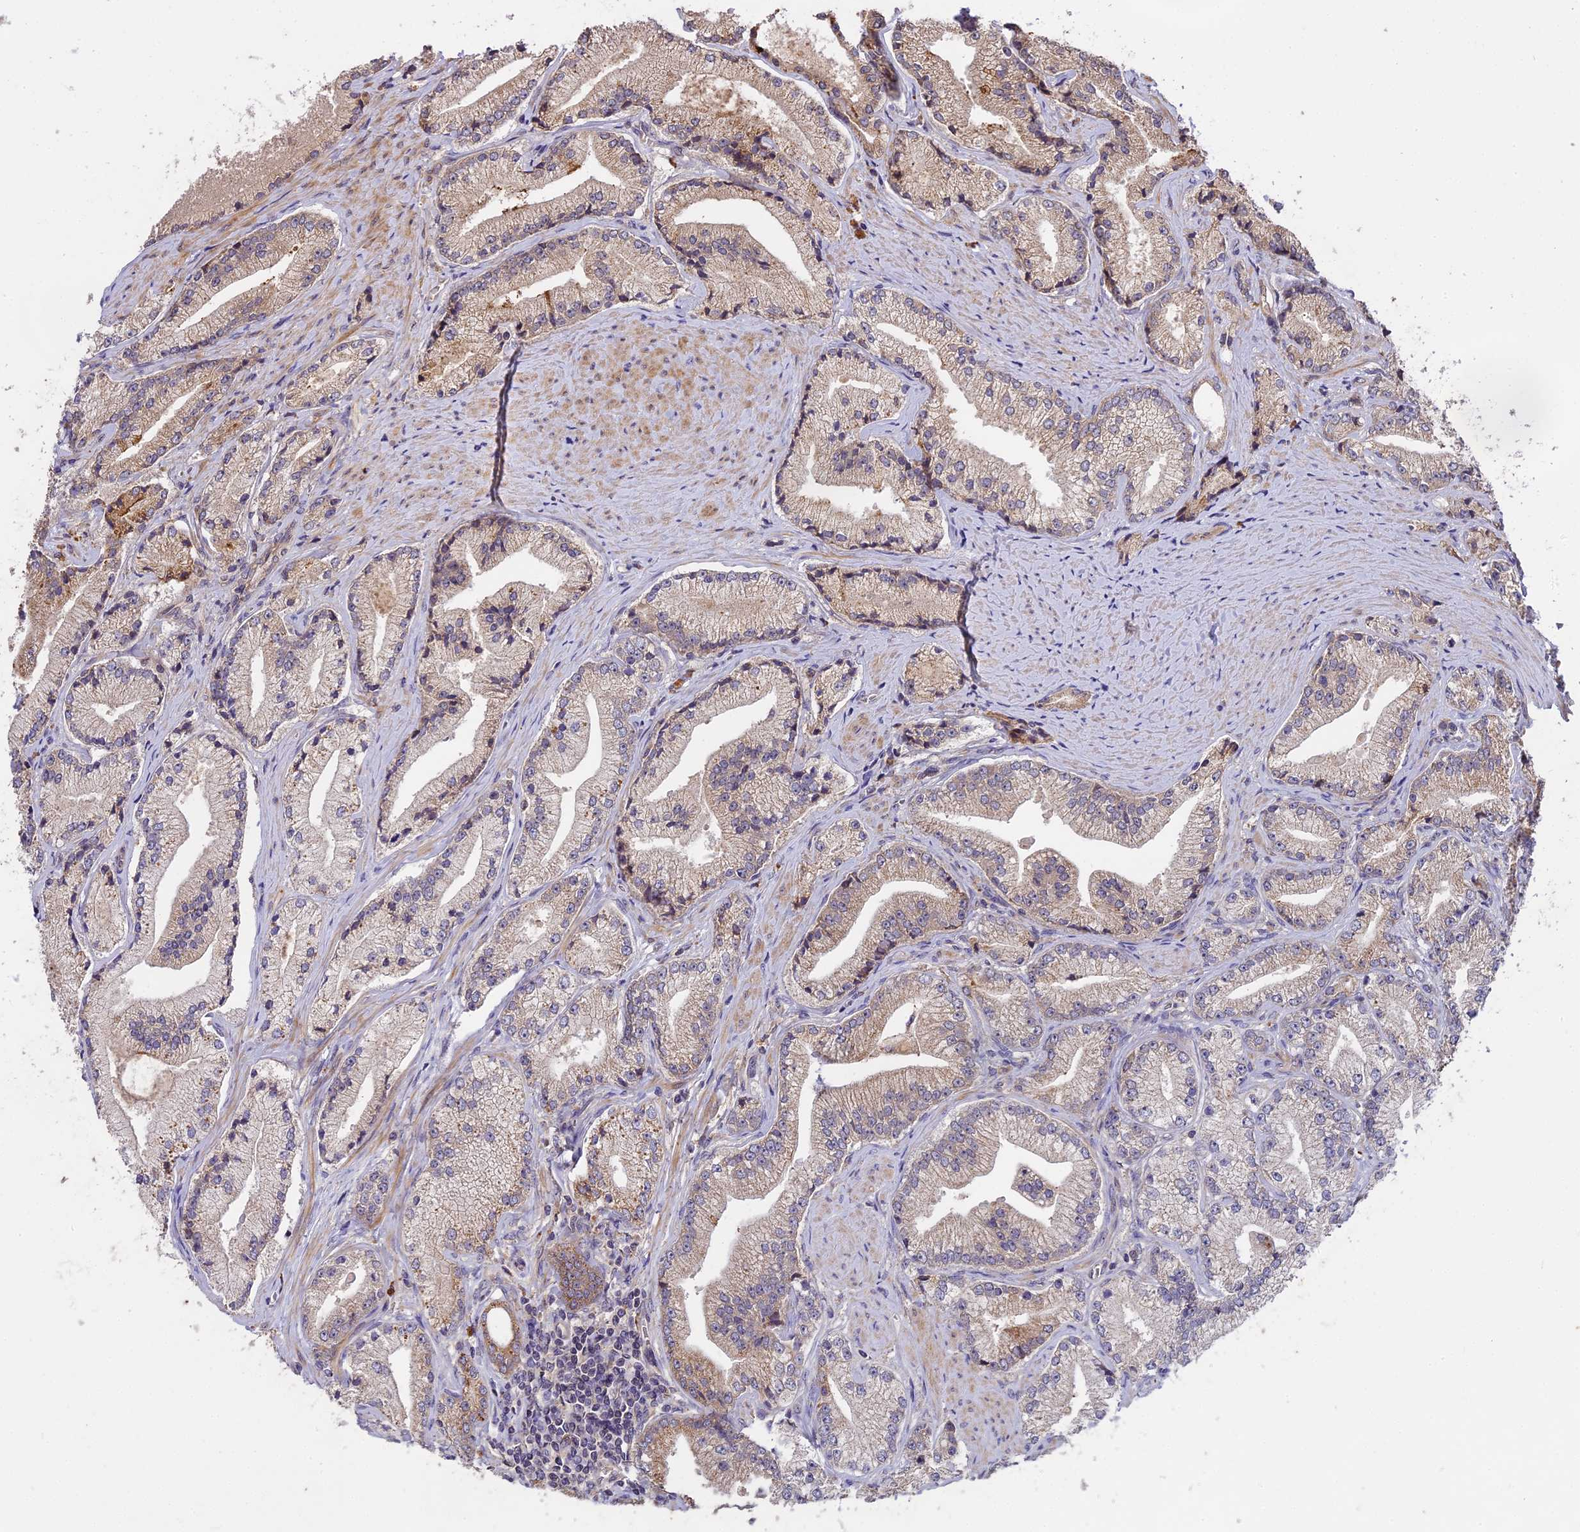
{"staining": {"intensity": "weak", "quantity": "<25%", "location": "cytoplasmic/membranous"}, "tissue": "prostate cancer", "cell_type": "Tumor cells", "image_type": "cancer", "snomed": [{"axis": "morphology", "description": "Adenocarcinoma, High grade"}, {"axis": "topography", "description": "Prostate"}], "caption": "Prostate cancer (adenocarcinoma (high-grade)) stained for a protein using immunohistochemistry shows no positivity tumor cells.", "gene": "MEMO1", "patient": {"sex": "male", "age": 67}}